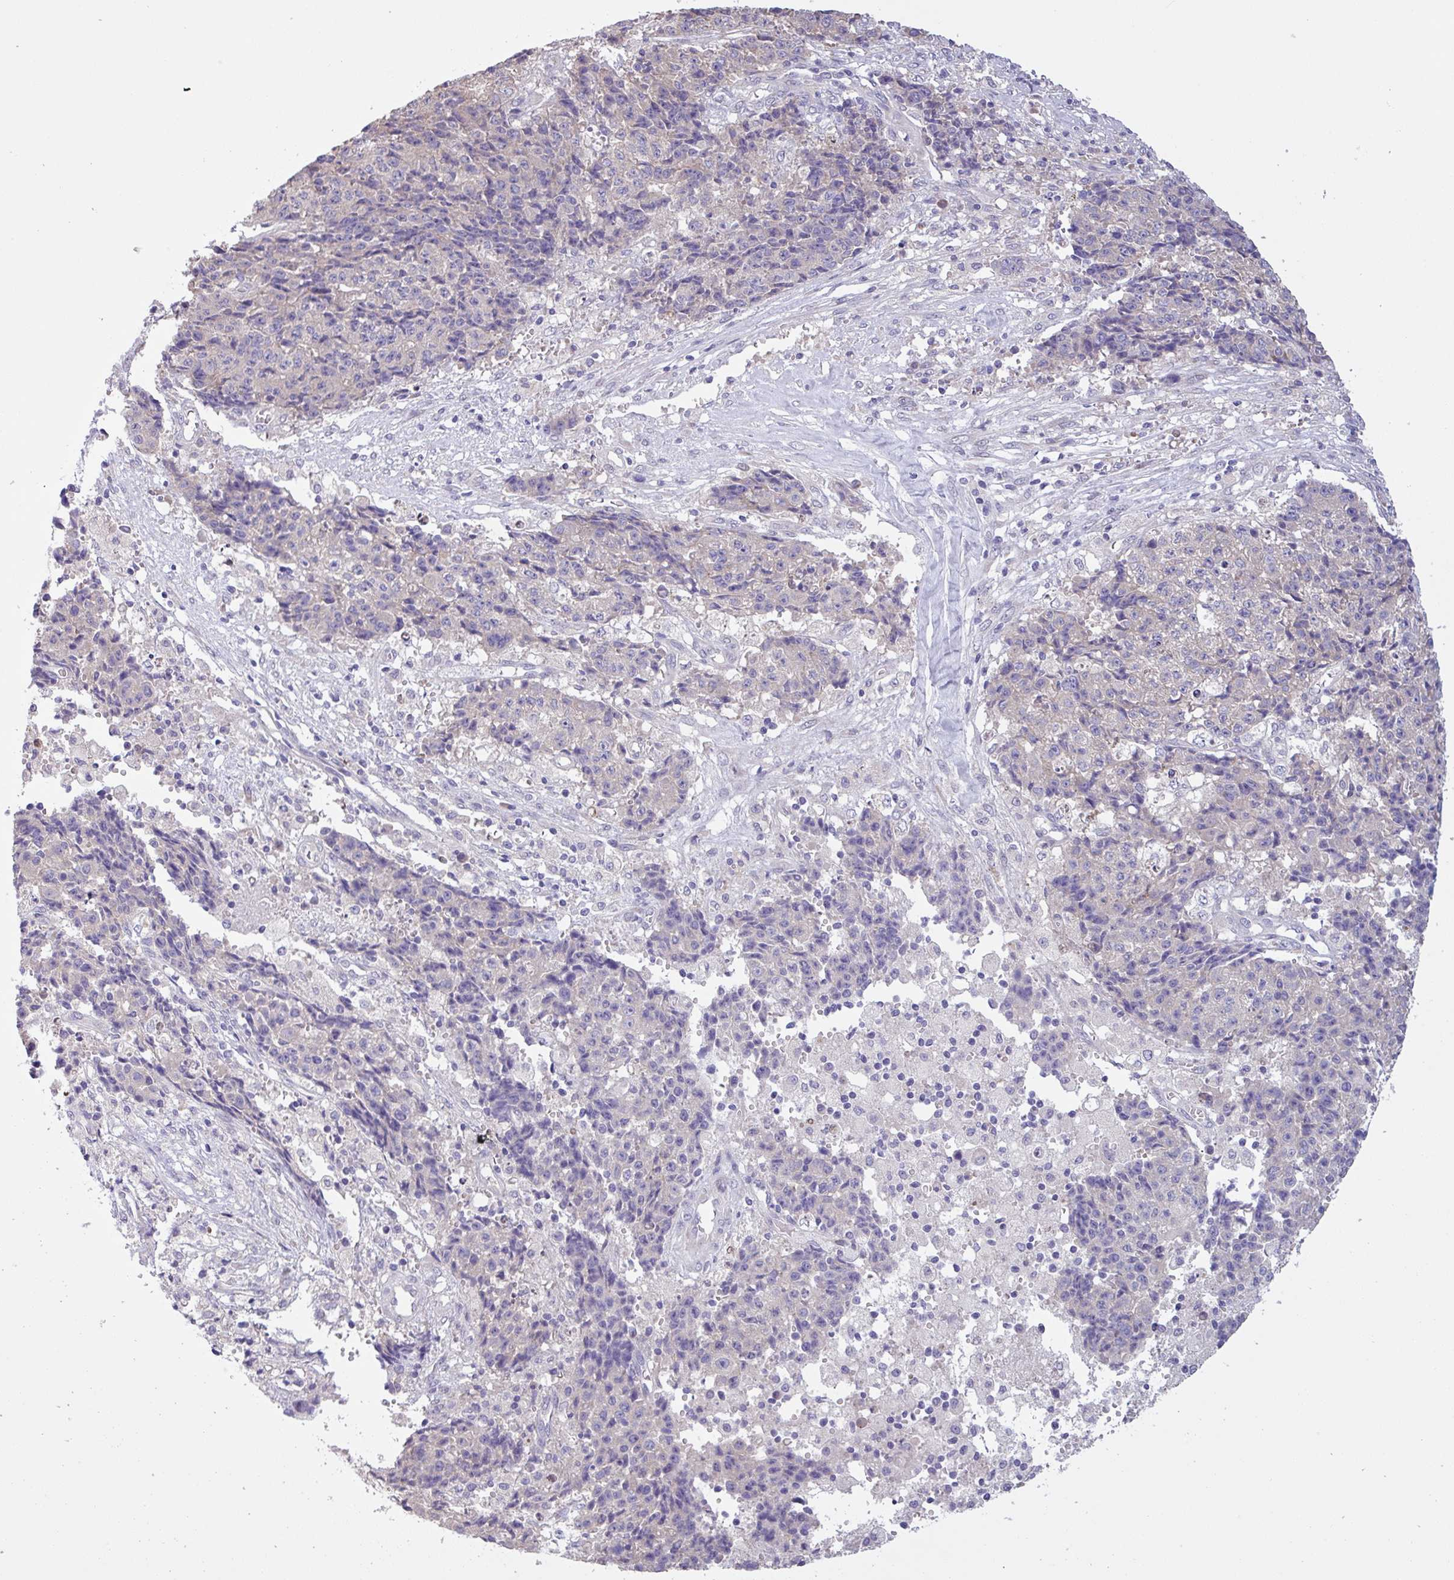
{"staining": {"intensity": "negative", "quantity": "none", "location": "none"}, "tissue": "ovarian cancer", "cell_type": "Tumor cells", "image_type": "cancer", "snomed": [{"axis": "morphology", "description": "Carcinoma, endometroid"}, {"axis": "topography", "description": "Ovary"}], "caption": "A high-resolution micrograph shows IHC staining of ovarian cancer (endometroid carcinoma), which exhibits no significant positivity in tumor cells. (Brightfield microscopy of DAB immunohistochemistry at high magnification).", "gene": "C20orf27", "patient": {"sex": "female", "age": 42}}